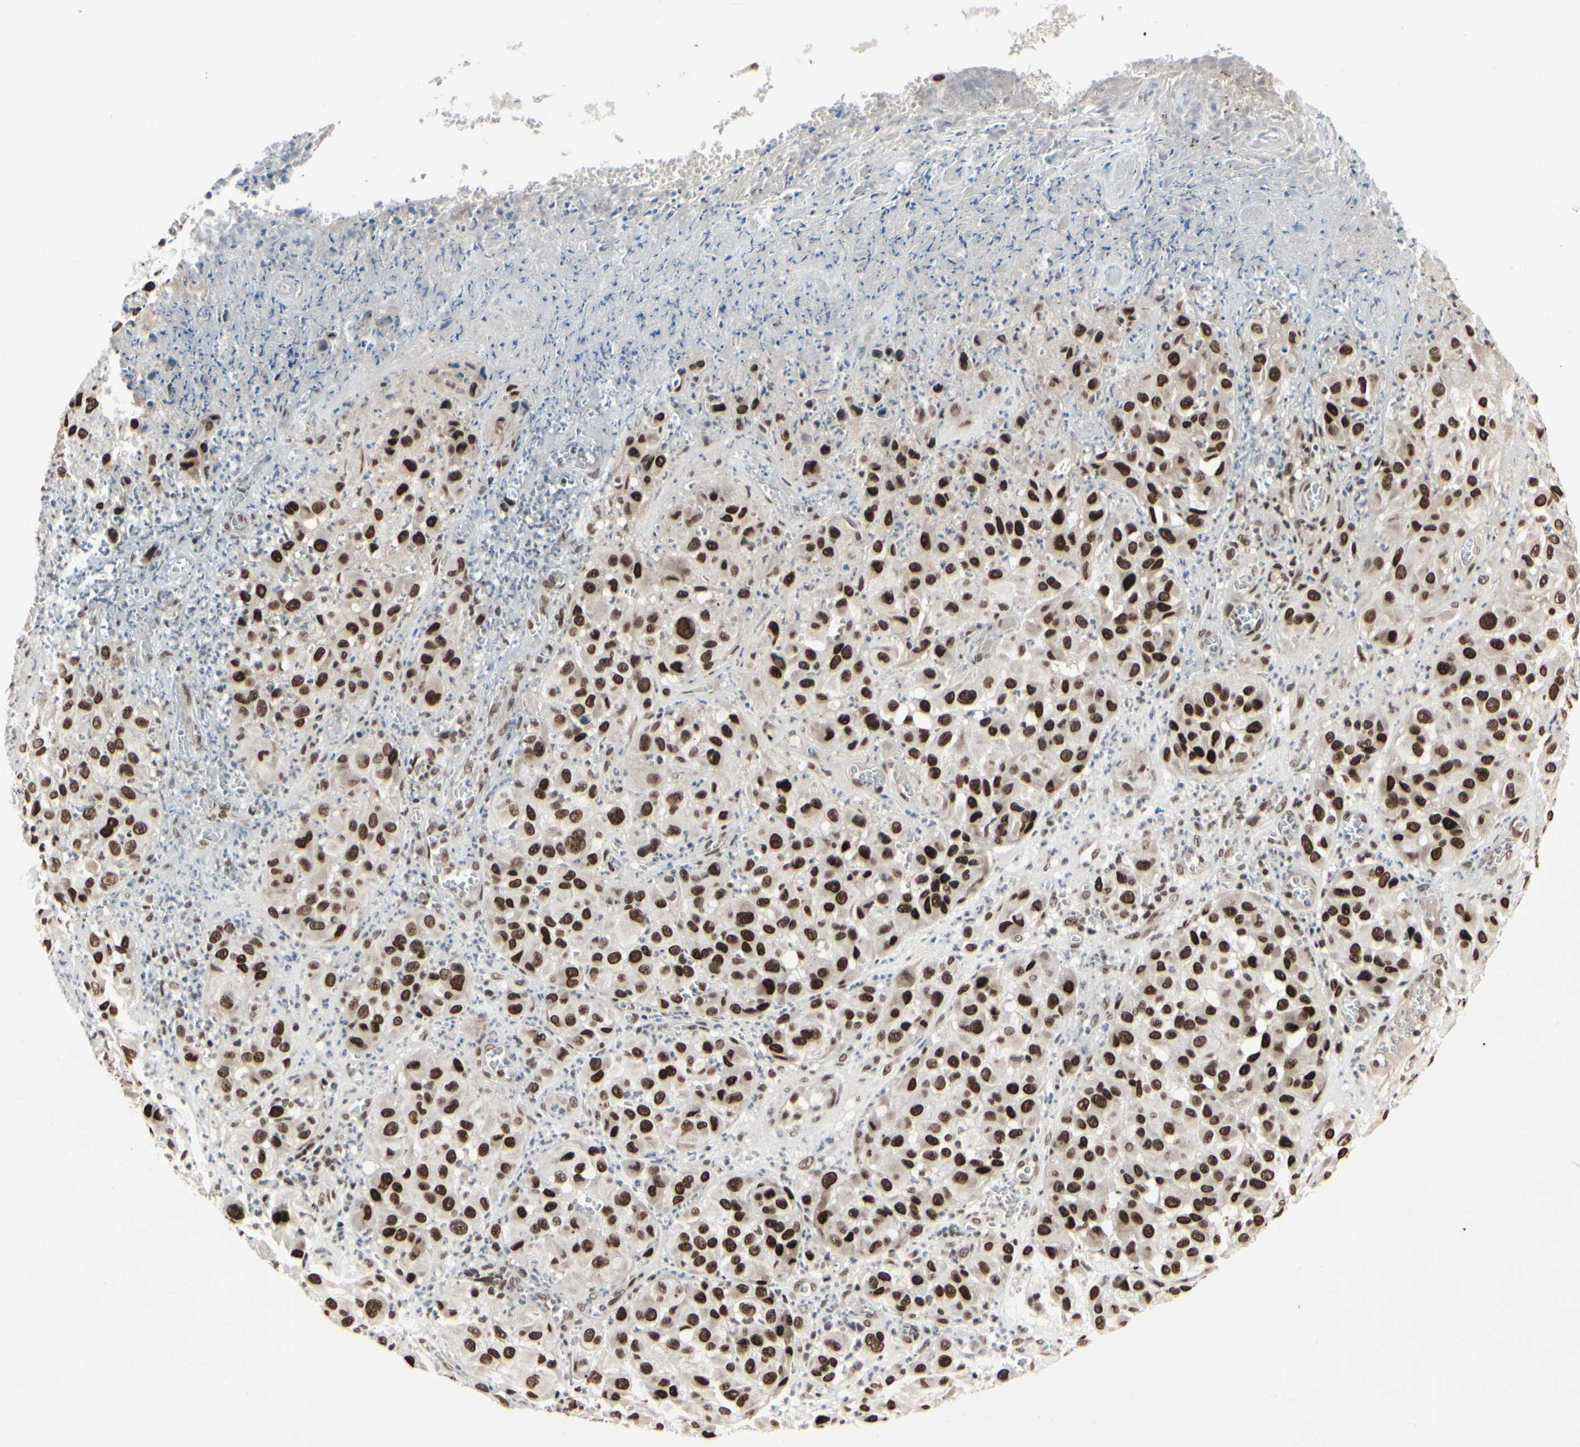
{"staining": {"intensity": "strong", "quantity": ">75%", "location": "nuclear"}, "tissue": "melanoma", "cell_type": "Tumor cells", "image_type": "cancer", "snomed": [{"axis": "morphology", "description": "Malignant melanoma, NOS"}, {"axis": "topography", "description": "Skin"}], "caption": "Tumor cells demonstrate strong nuclear staining in approximately >75% of cells in melanoma.", "gene": "HMG20A", "patient": {"sex": "female", "age": 21}}